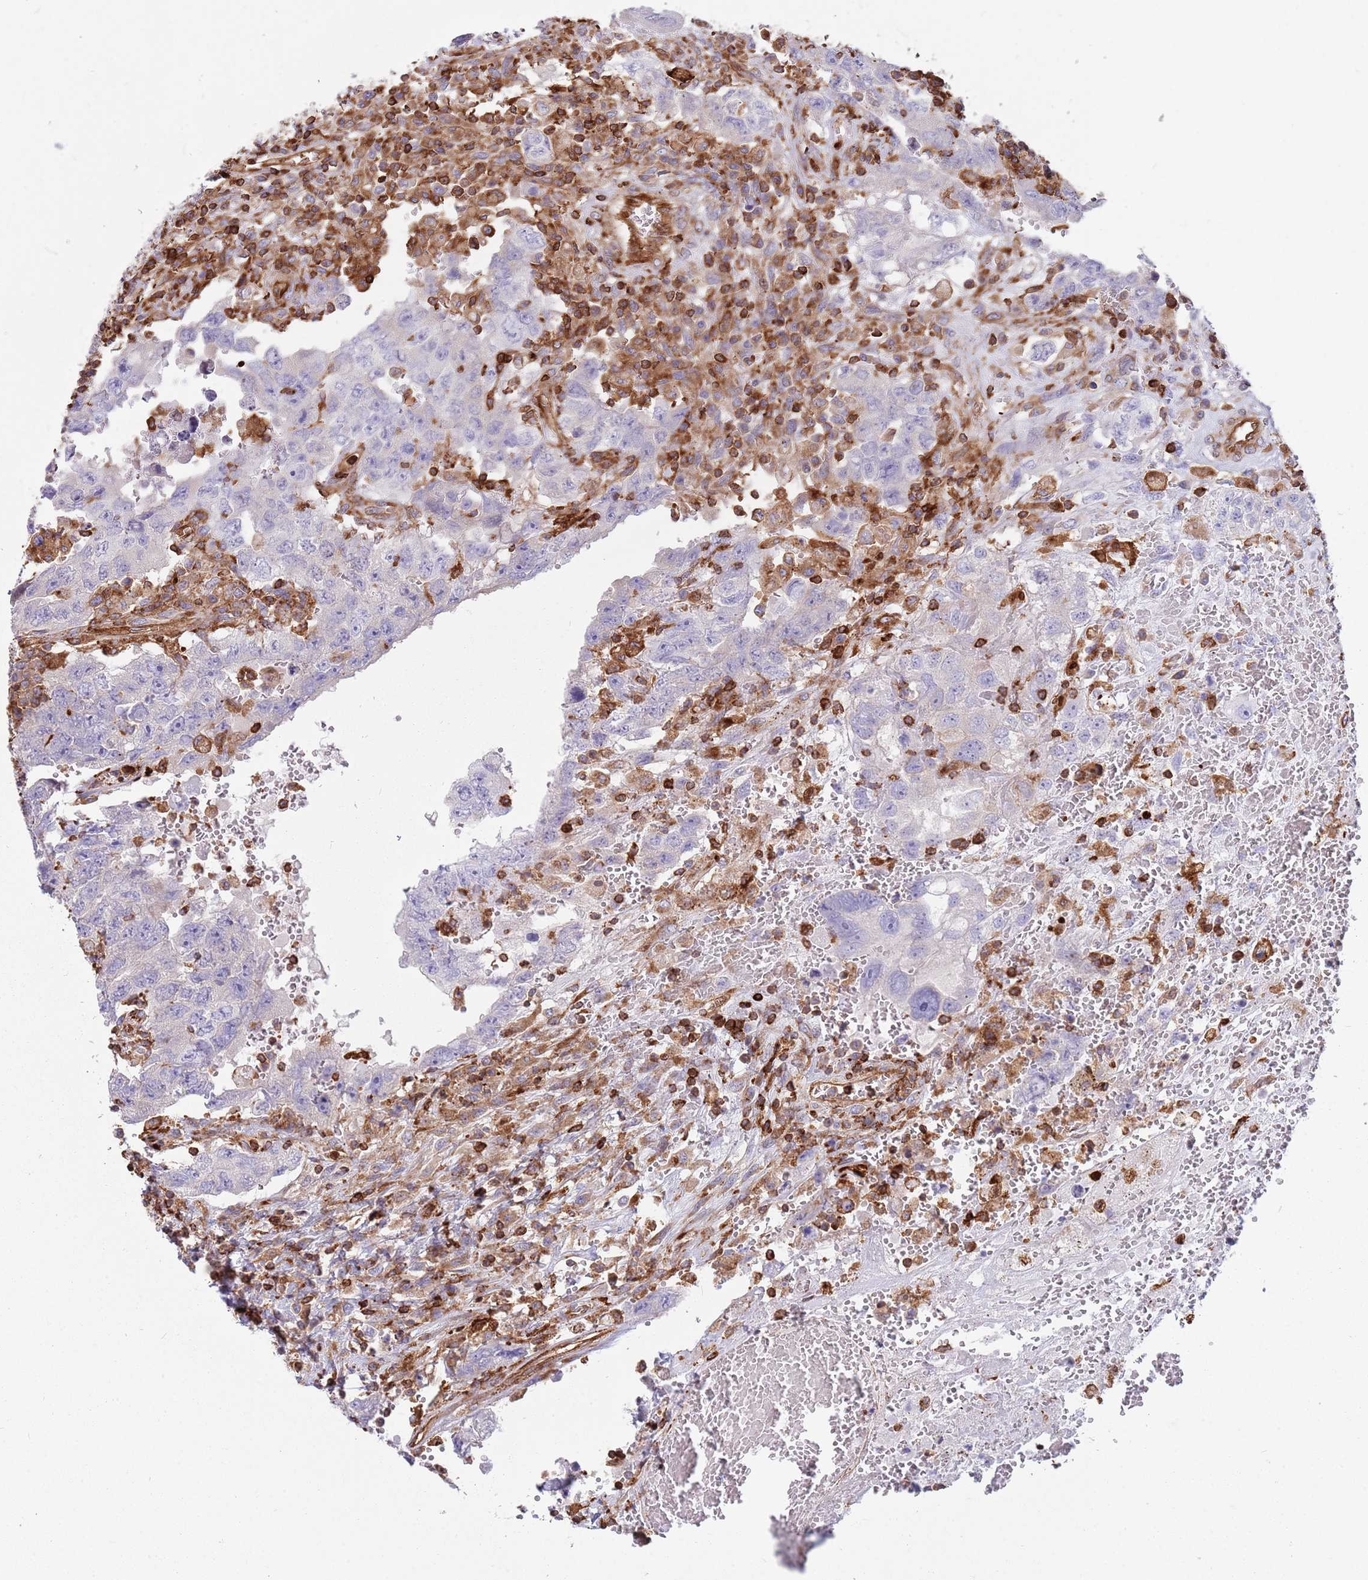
{"staining": {"intensity": "negative", "quantity": "none", "location": "none"}, "tissue": "testis cancer", "cell_type": "Tumor cells", "image_type": "cancer", "snomed": [{"axis": "morphology", "description": "Carcinoma, Embryonal, NOS"}, {"axis": "topography", "description": "Testis"}], "caption": "Histopathology image shows no protein positivity in tumor cells of testis cancer (embryonal carcinoma) tissue.", "gene": "KBTBD7", "patient": {"sex": "male", "age": 26}}